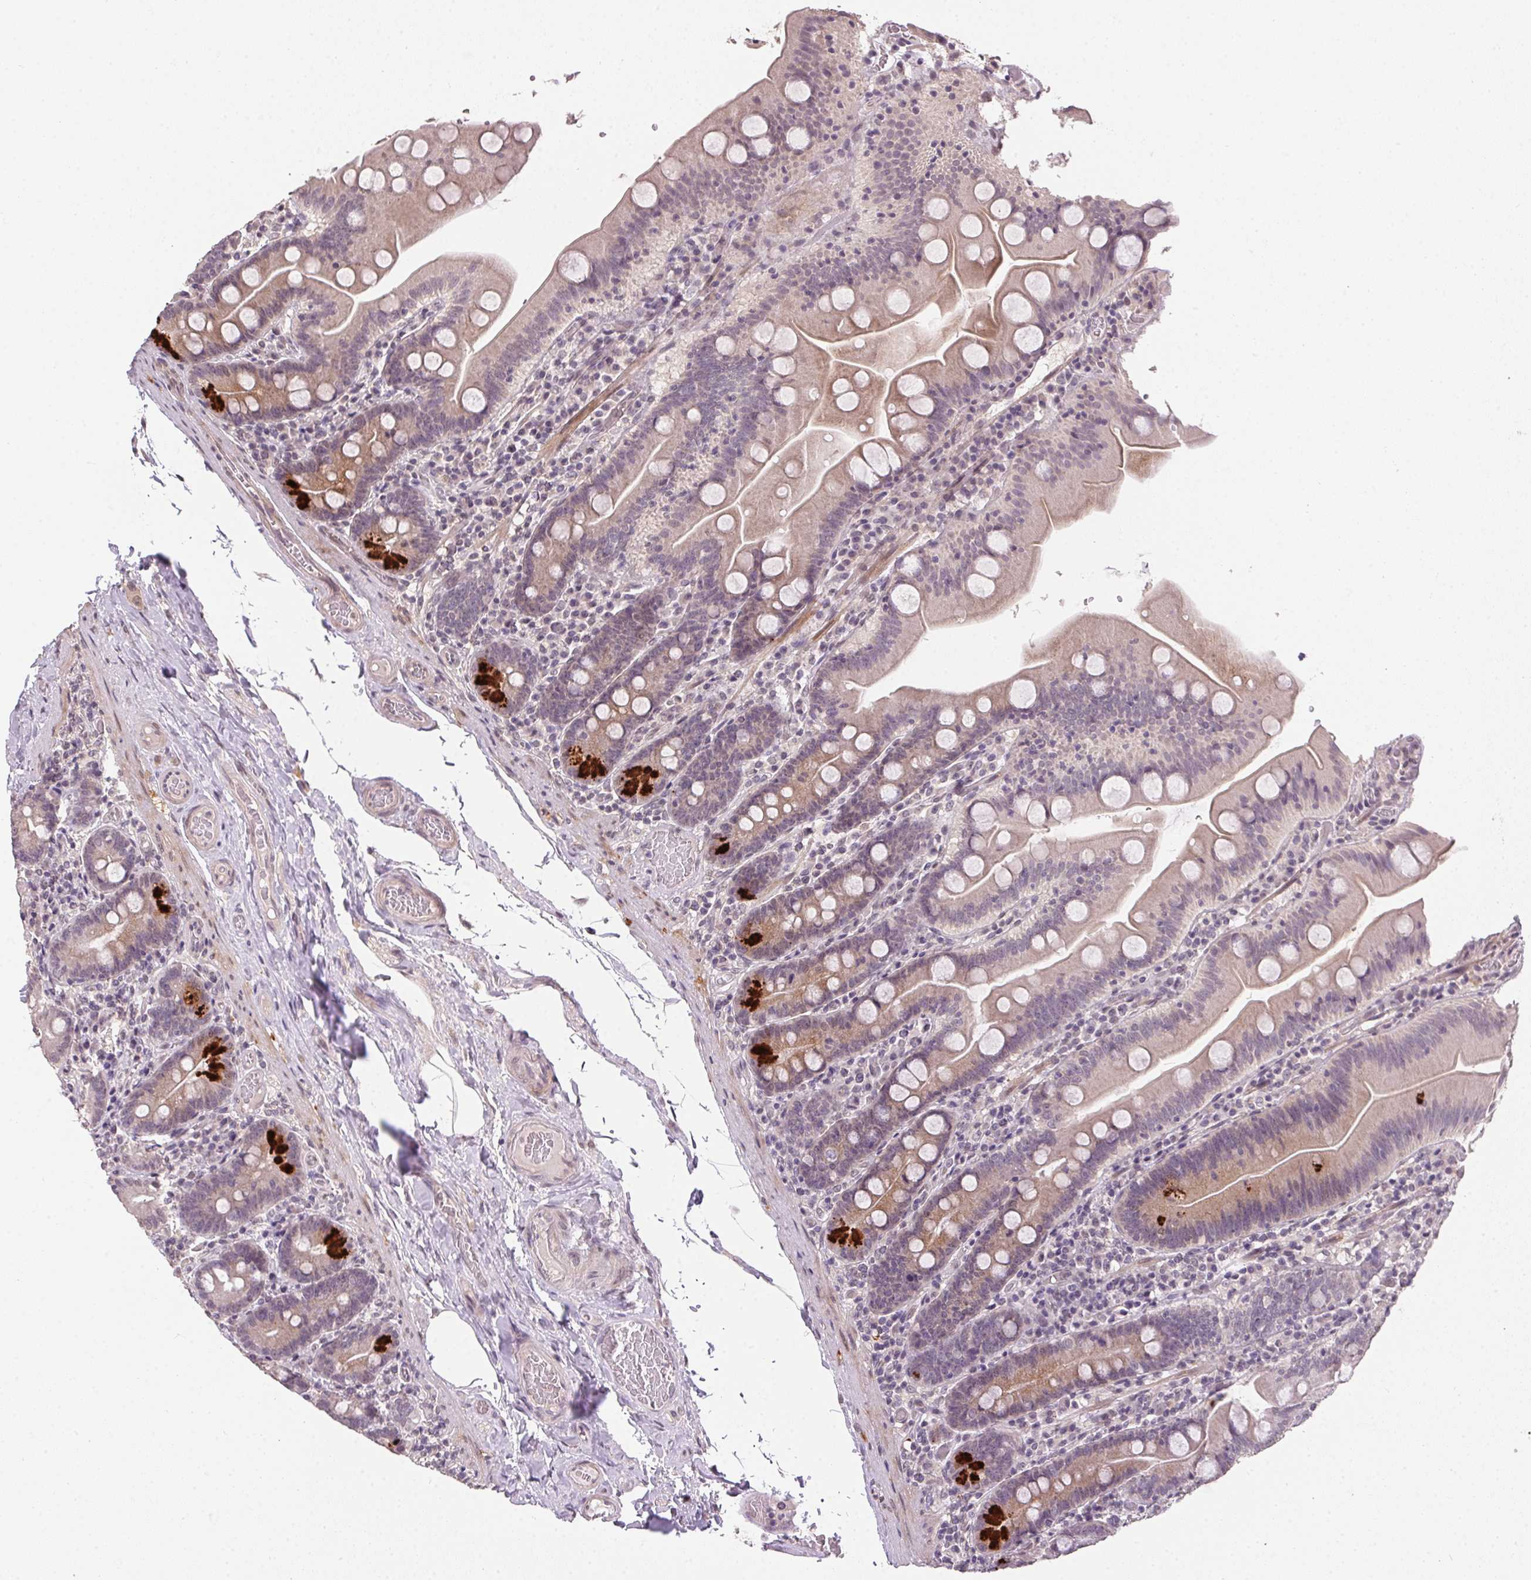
{"staining": {"intensity": "strong", "quantity": "<25%", "location": "cytoplasmic/membranous"}, "tissue": "small intestine", "cell_type": "Glandular cells", "image_type": "normal", "snomed": [{"axis": "morphology", "description": "Normal tissue, NOS"}, {"axis": "topography", "description": "Small intestine"}], "caption": "Protein analysis of normal small intestine displays strong cytoplasmic/membranous staining in approximately <25% of glandular cells.", "gene": "PPP4R4", "patient": {"sex": "male", "age": 37}}